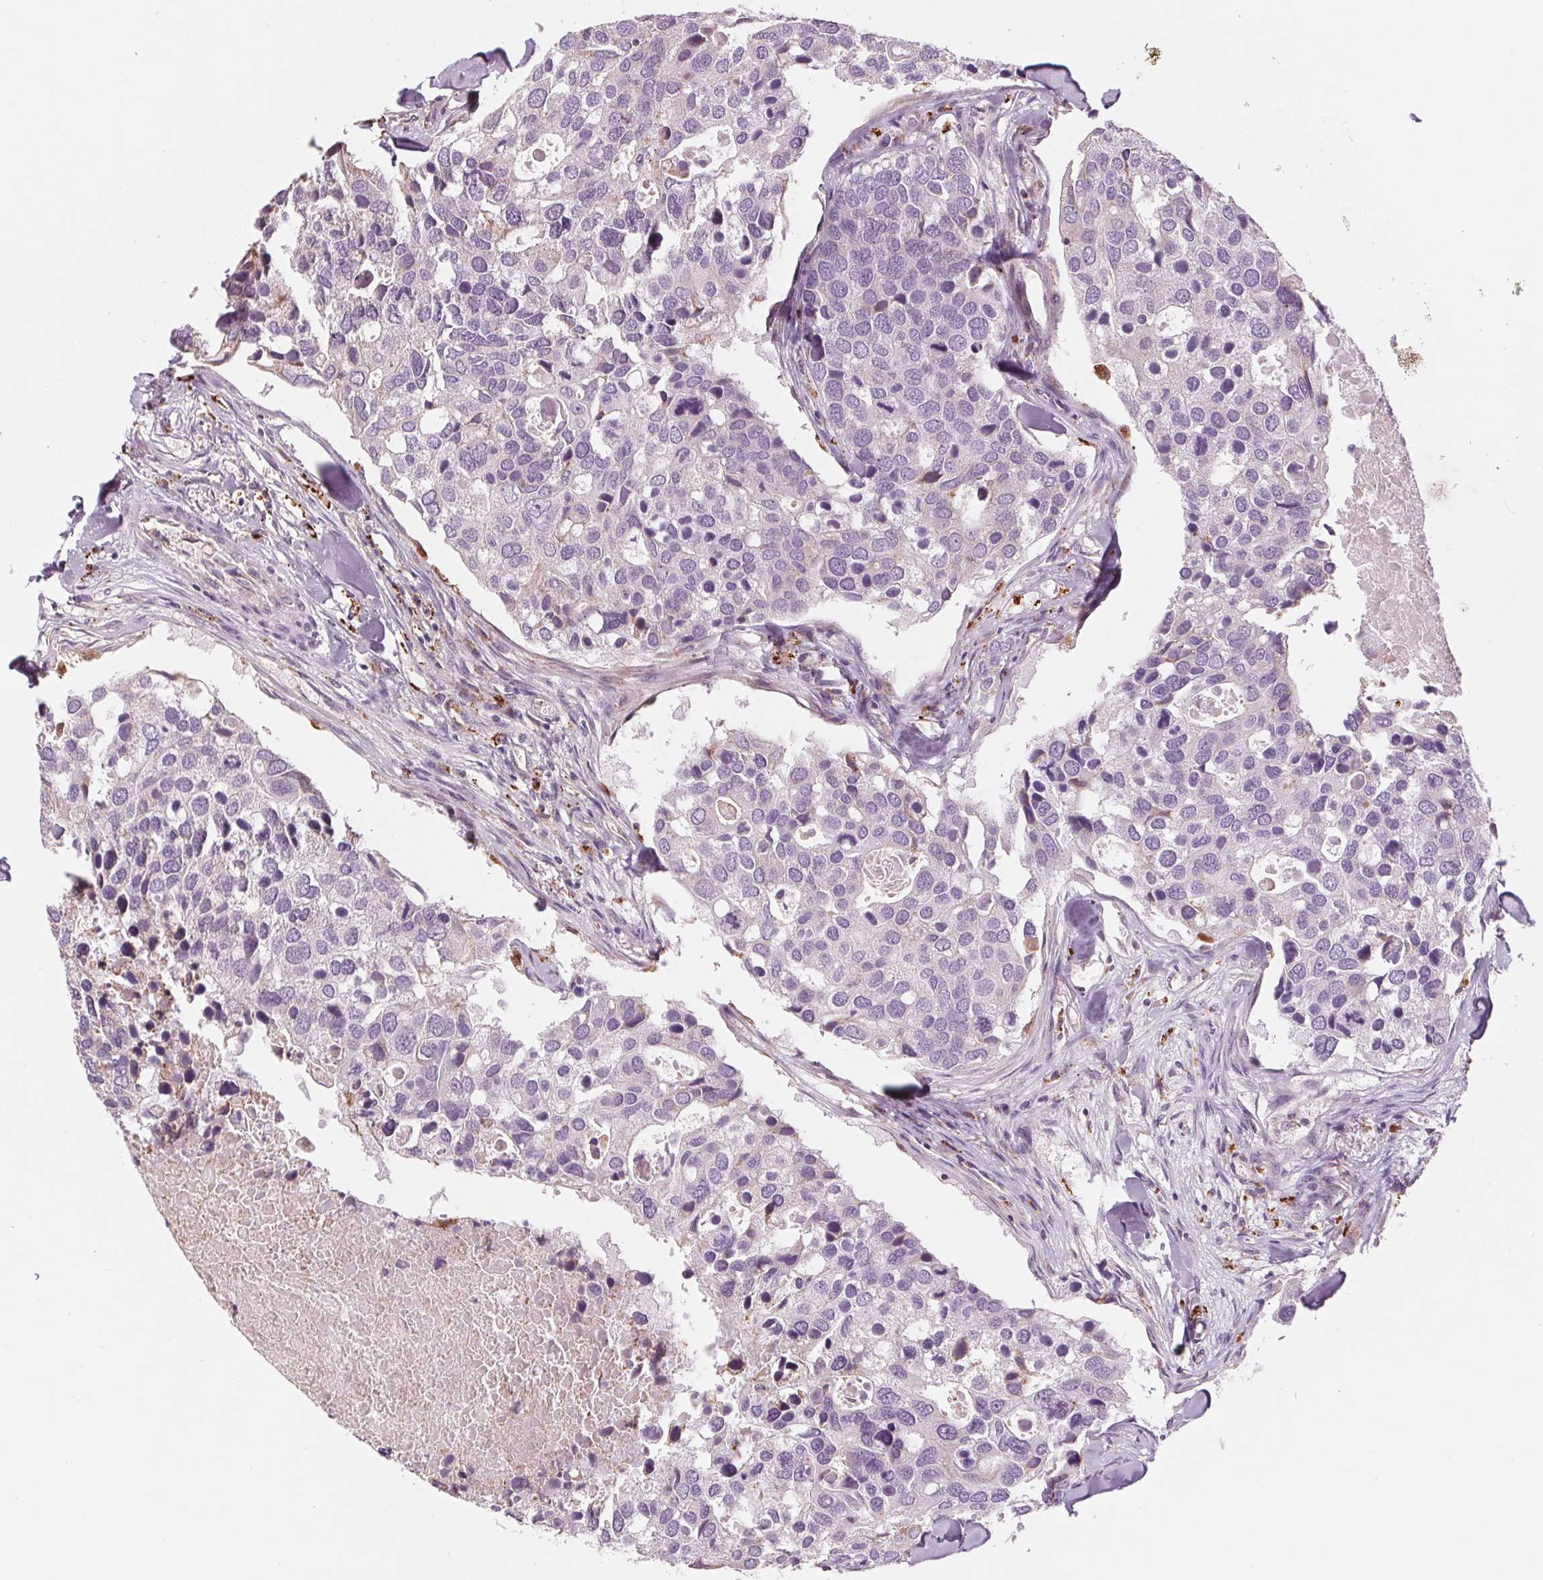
{"staining": {"intensity": "negative", "quantity": "none", "location": "none"}, "tissue": "breast cancer", "cell_type": "Tumor cells", "image_type": "cancer", "snomed": [{"axis": "morphology", "description": "Duct carcinoma"}, {"axis": "topography", "description": "Breast"}], "caption": "An IHC image of intraductal carcinoma (breast) is shown. There is no staining in tumor cells of intraductal carcinoma (breast). Nuclei are stained in blue.", "gene": "SAMD5", "patient": {"sex": "female", "age": 83}}